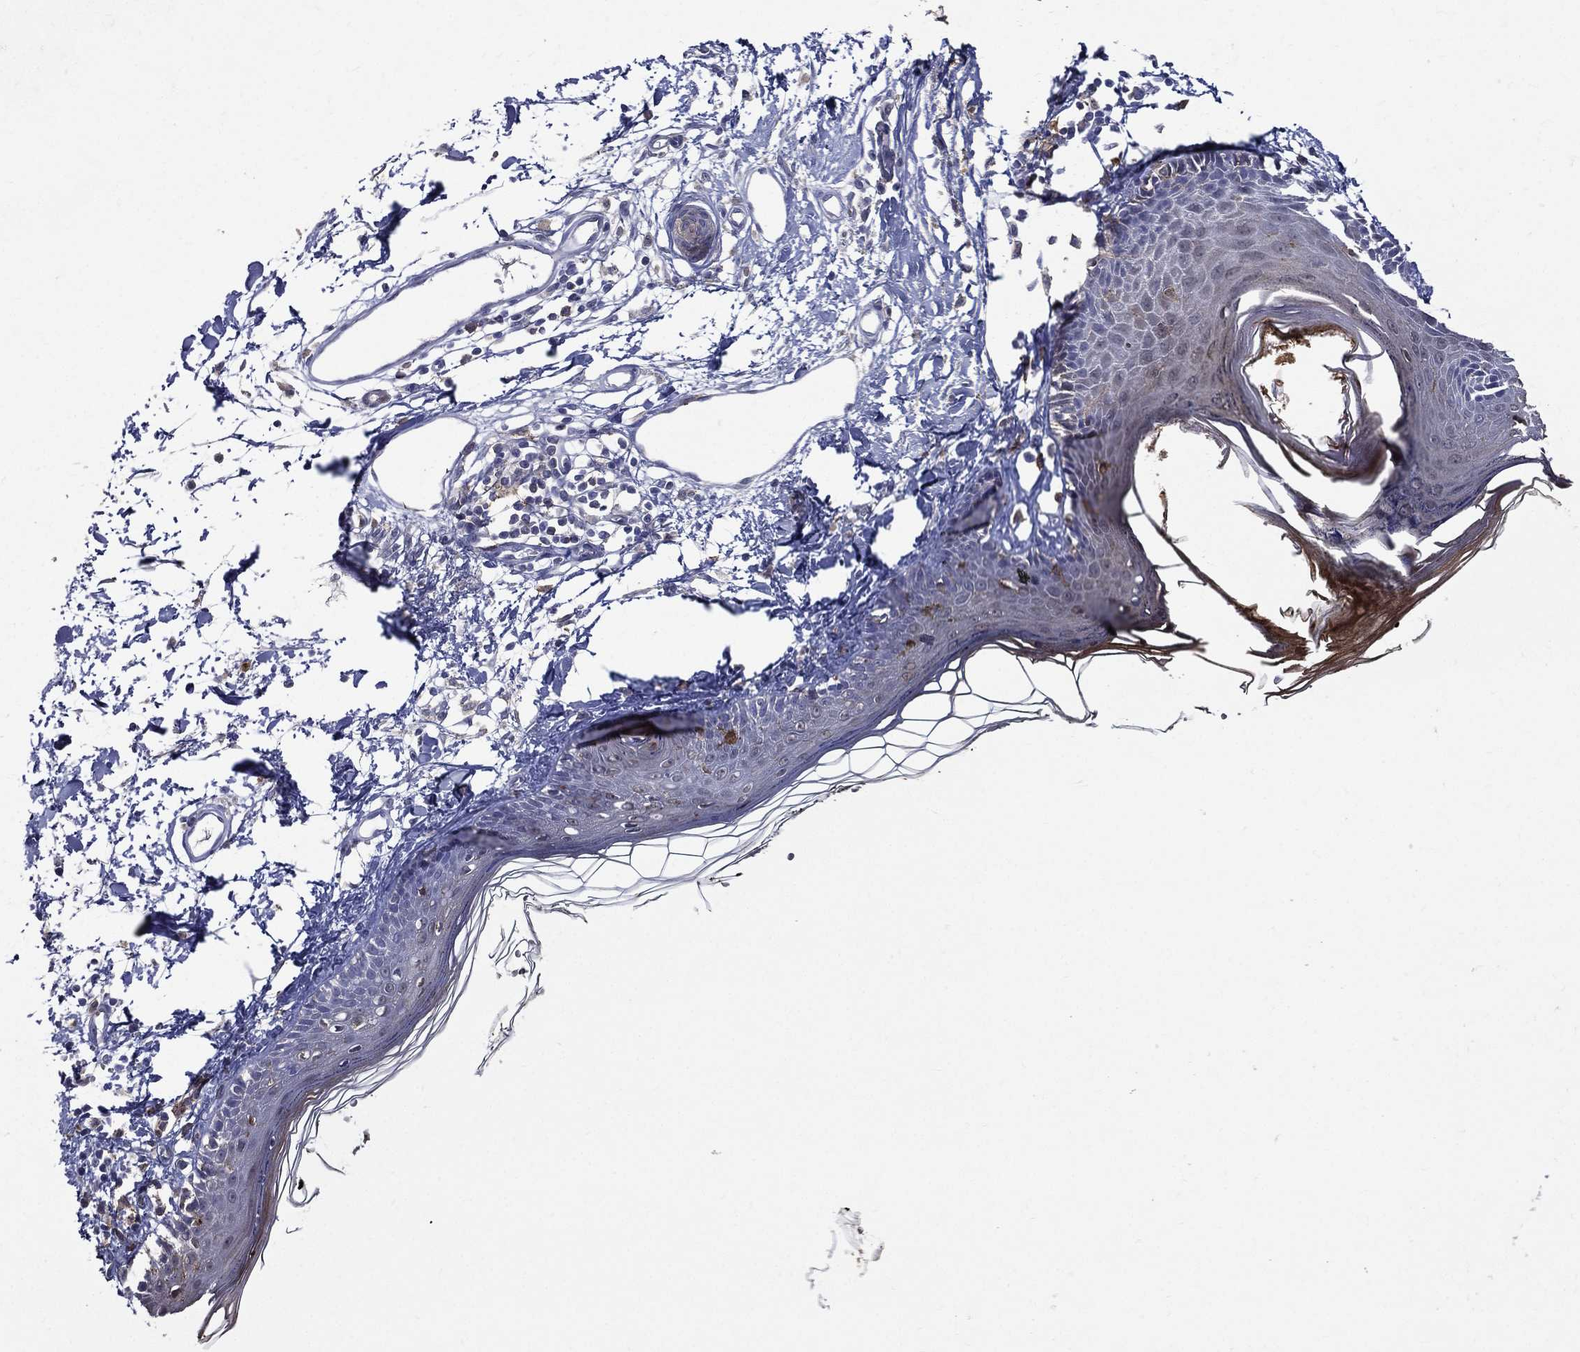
{"staining": {"intensity": "negative", "quantity": "none", "location": "none"}, "tissue": "skin", "cell_type": "Fibroblasts", "image_type": "normal", "snomed": [{"axis": "morphology", "description": "Normal tissue, NOS"}, {"axis": "topography", "description": "Skin"}], "caption": "An immunohistochemistry image of unremarkable skin is shown. There is no staining in fibroblasts of skin. (DAB (3,3'-diaminobenzidine) immunohistochemistry (IHC) with hematoxylin counter stain).", "gene": "GPR171", "patient": {"sex": "male", "age": 76}}